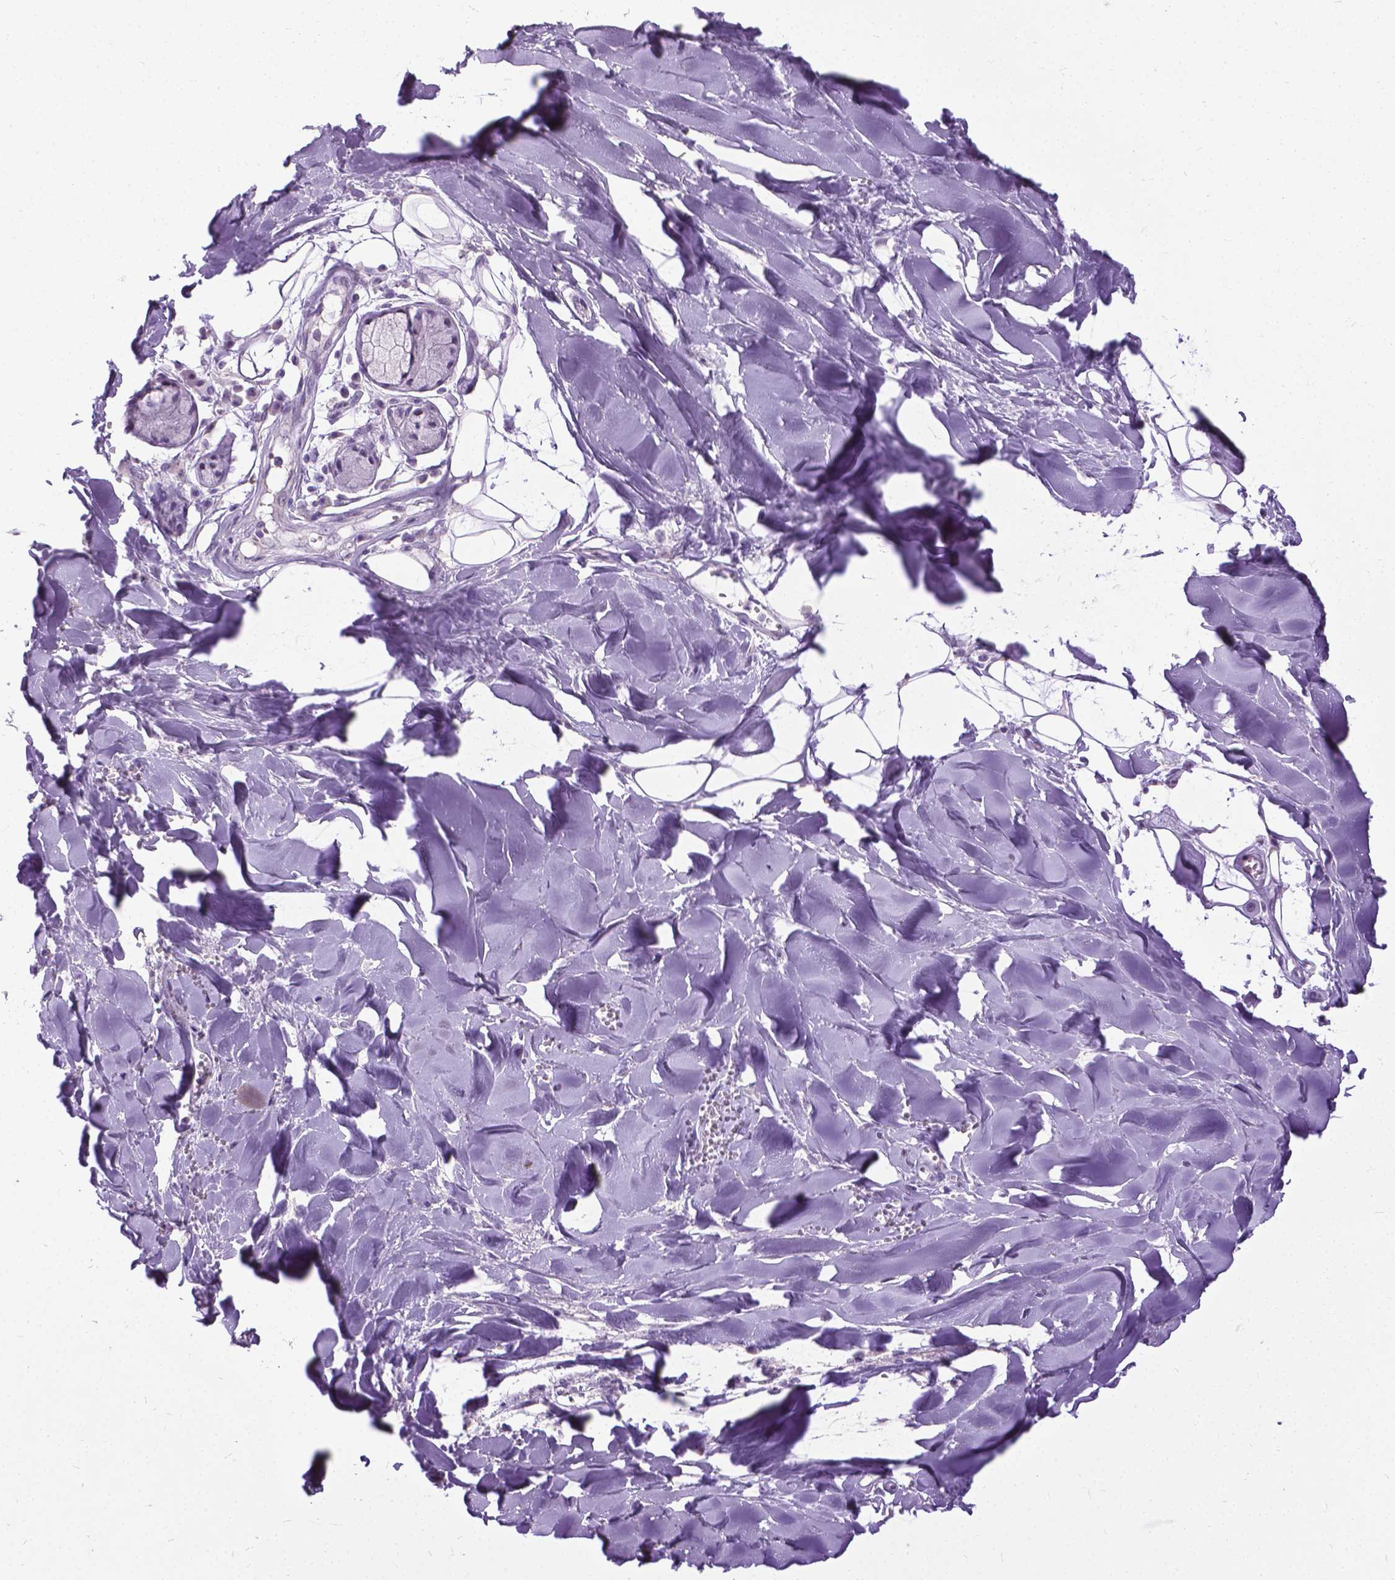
{"staining": {"intensity": "negative", "quantity": "none", "location": "none"}, "tissue": "adipose tissue", "cell_type": "Adipocytes", "image_type": "normal", "snomed": [{"axis": "morphology", "description": "Normal tissue, NOS"}, {"axis": "morphology", "description": "Squamous cell carcinoma, NOS"}, {"axis": "topography", "description": "Cartilage tissue"}, {"axis": "topography", "description": "Bronchus"}, {"axis": "topography", "description": "Lung"}], "caption": "This is a photomicrograph of IHC staining of normal adipose tissue, which shows no expression in adipocytes. (Stains: DAB IHC with hematoxylin counter stain, Microscopy: brightfield microscopy at high magnification).", "gene": "PROB1", "patient": {"sex": "male", "age": 66}}